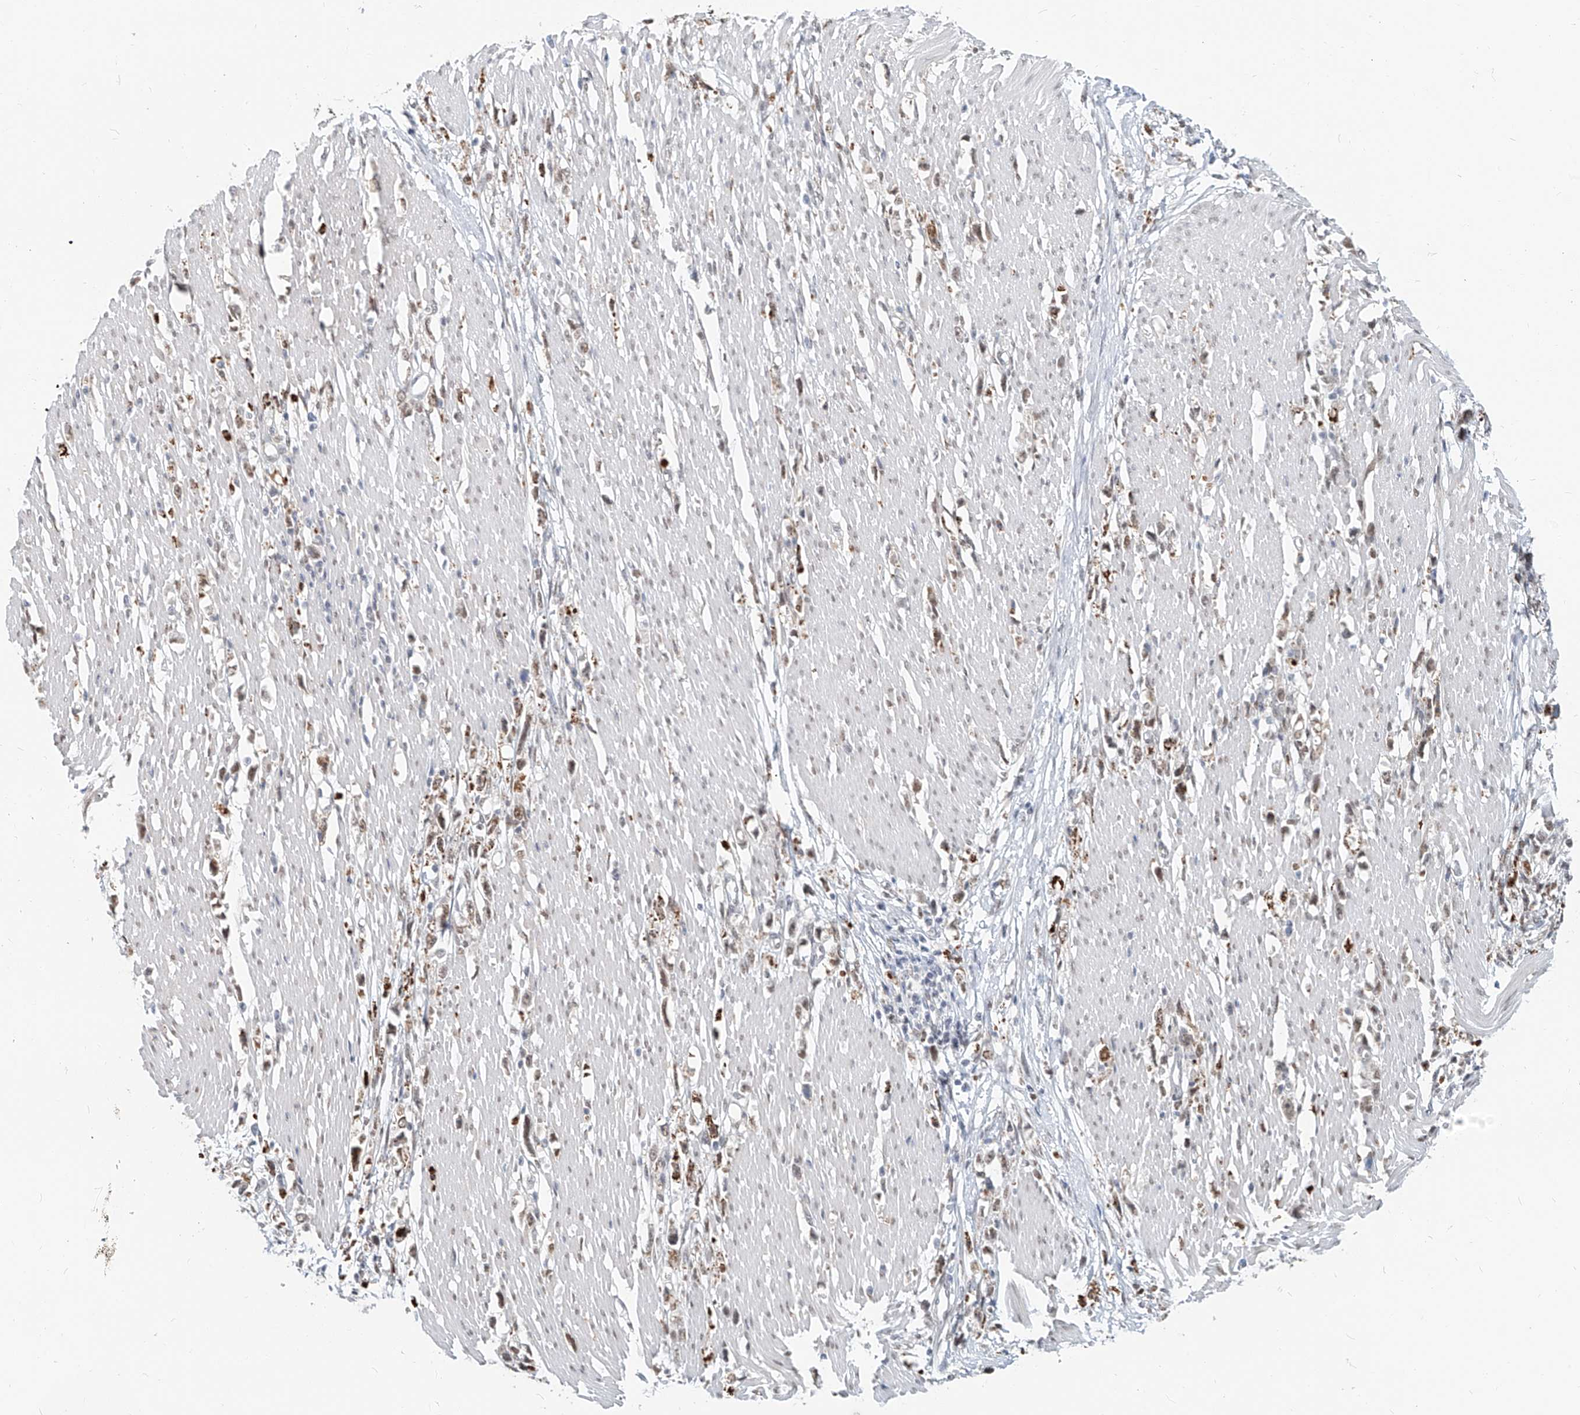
{"staining": {"intensity": "weak", "quantity": "25%-75%", "location": "nuclear"}, "tissue": "stomach cancer", "cell_type": "Tumor cells", "image_type": "cancer", "snomed": [{"axis": "morphology", "description": "Adenocarcinoma, NOS"}, {"axis": "topography", "description": "Stomach"}], "caption": "This is a micrograph of immunohistochemistry (IHC) staining of stomach adenocarcinoma, which shows weak staining in the nuclear of tumor cells.", "gene": "SASH1", "patient": {"sex": "female", "age": 59}}